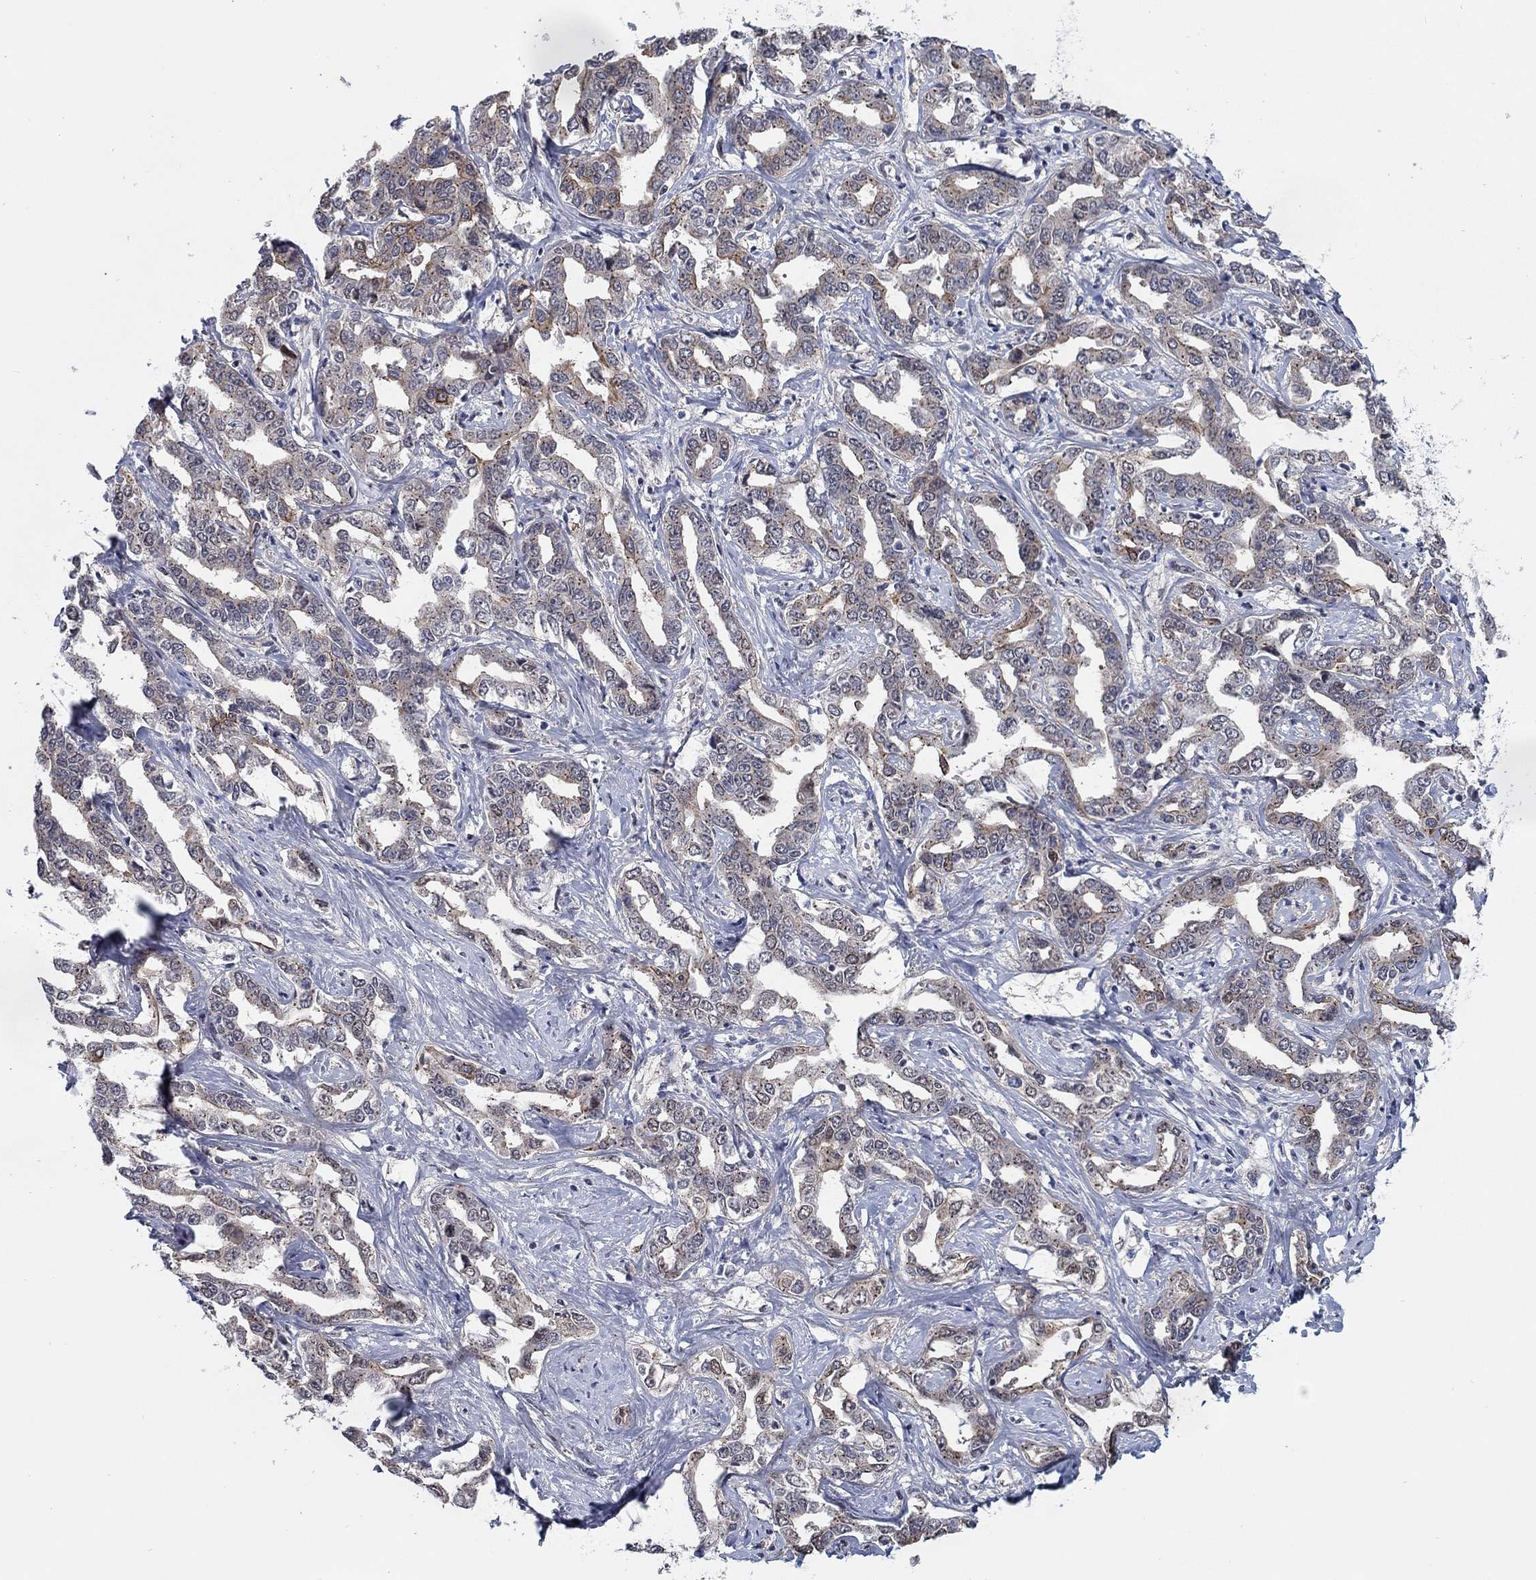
{"staining": {"intensity": "moderate", "quantity": "25%-75%", "location": "cytoplasmic/membranous"}, "tissue": "liver cancer", "cell_type": "Tumor cells", "image_type": "cancer", "snomed": [{"axis": "morphology", "description": "Cholangiocarcinoma"}, {"axis": "topography", "description": "Liver"}], "caption": "This image exhibits liver cholangiocarcinoma stained with immunohistochemistry (IHC) to label a protein in brown. The cytoplasmic/membranous of tumor cells show moderate positivity for the protein. Nuclei are counter-stained blue.", "gene": "SH3RF1", "patient": {"sex": "male", "age": 59}}